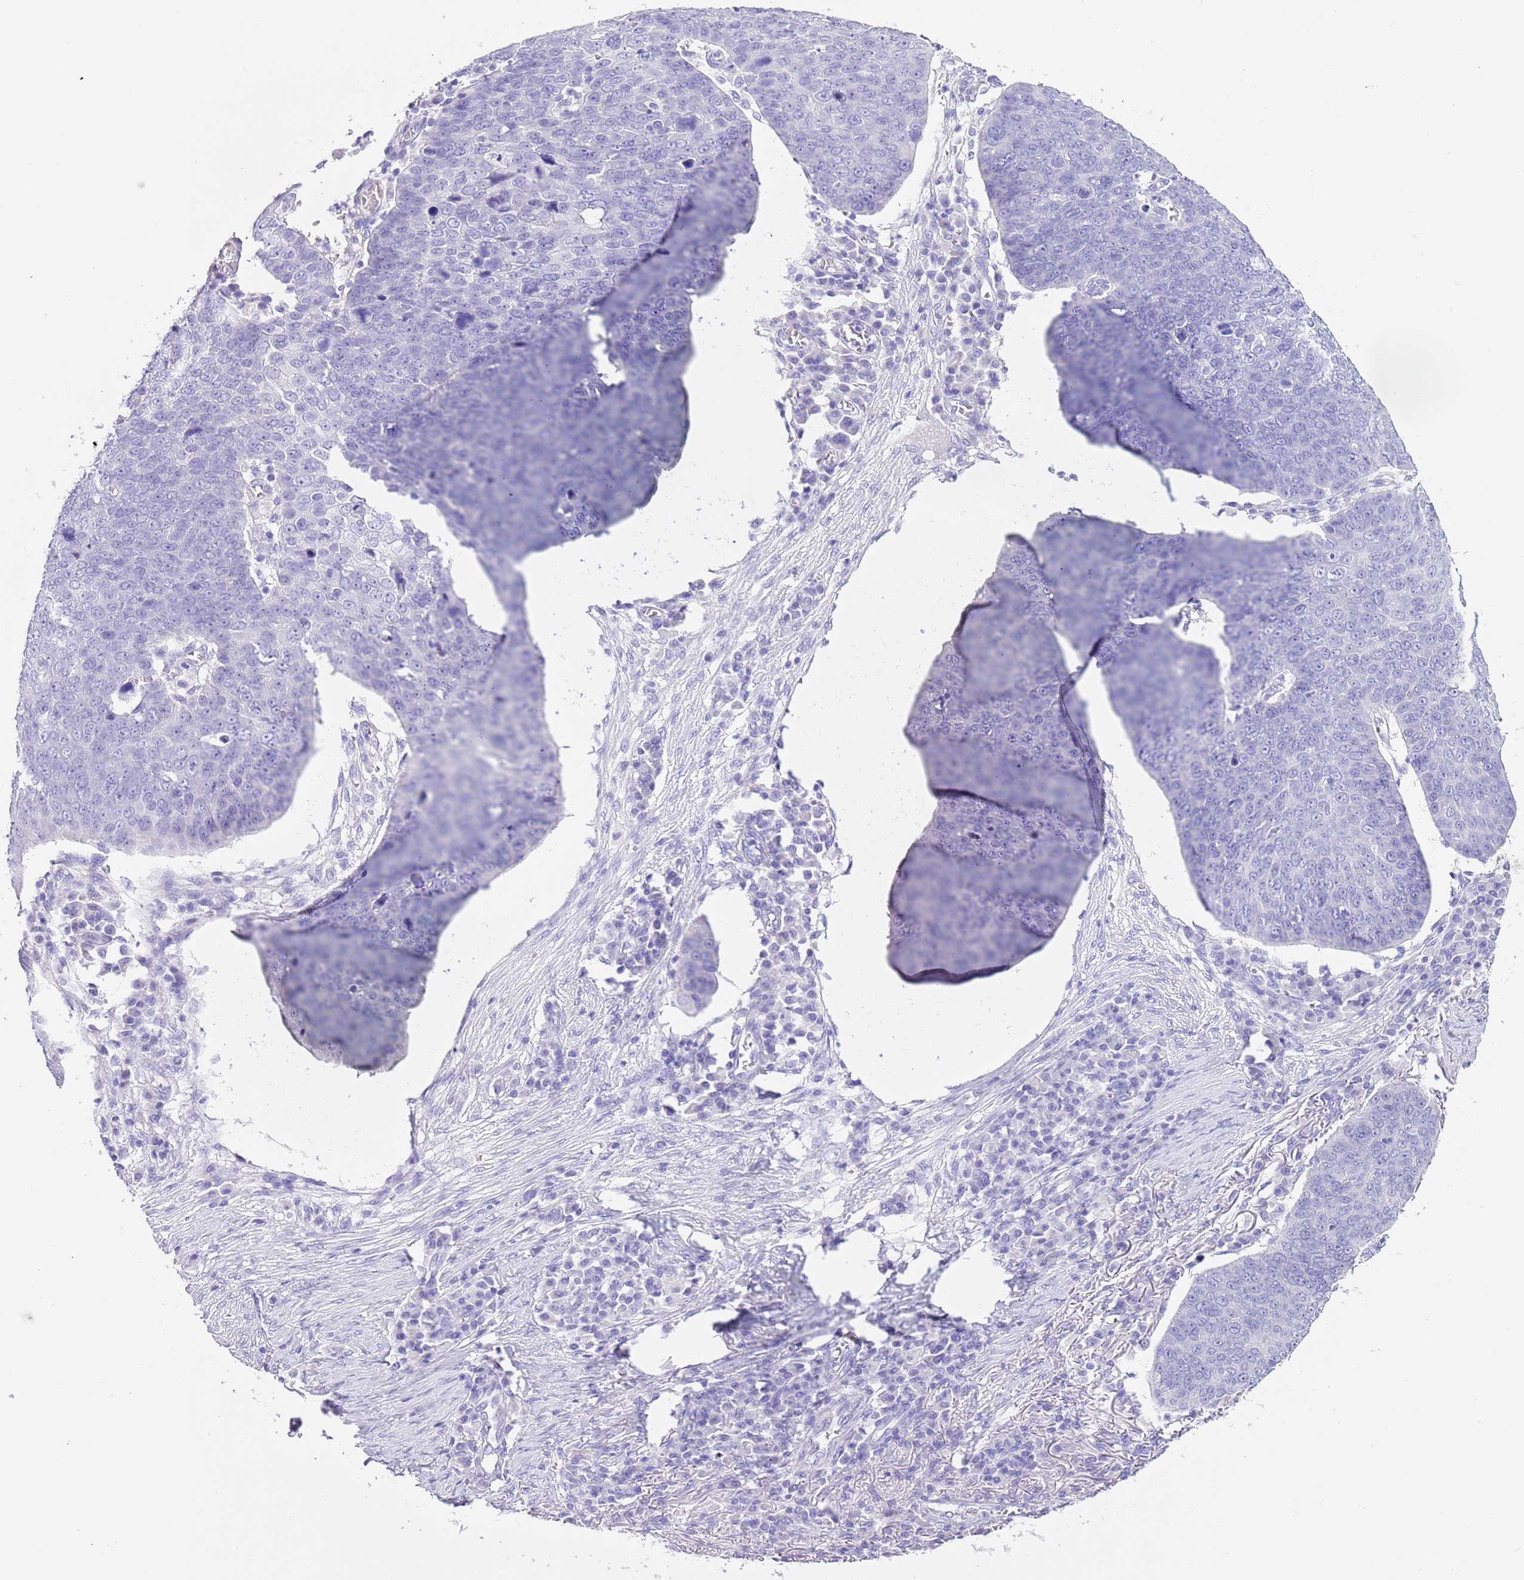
{"staining": {"intensity": "negative", "quantity": "none", "location": "none"}, "tissue": "skin cancer", "cell_type": "Tumor cells", "image_type": "cancer", "snomed": [{"axis": "morphology", "description": "Squamous cell carcinoma, NOS"}, {"axis": "topography", "description": "Skin"}], "caption": "The micrograph reveals no staining of tumor cells in skin cancer (squamous cell carcinoma).", "gene": "TMEM185B", "patient": {"sex": "male", "age": 71}}